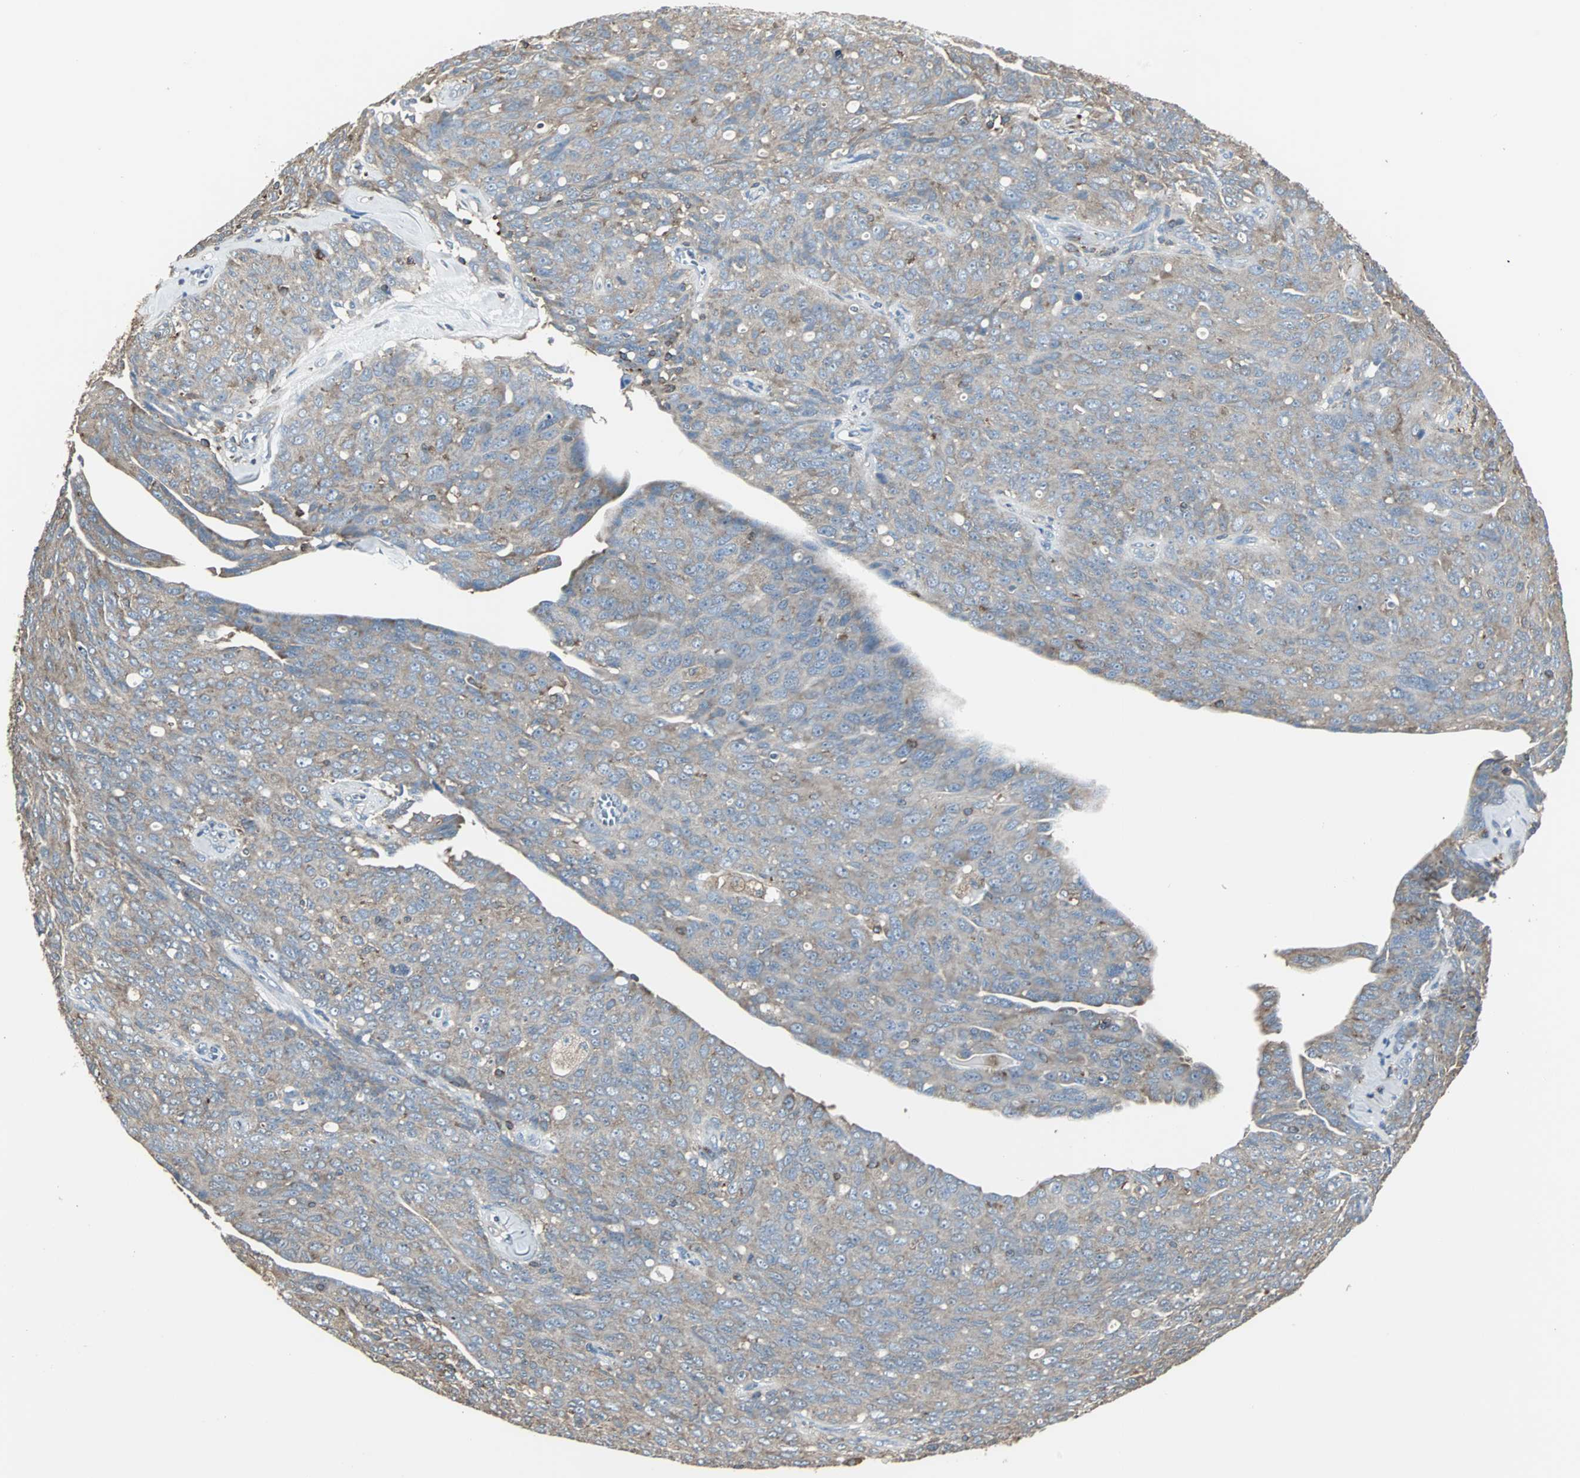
{"staining": {"intensity": "moderate", "quantity": ">75%", "location": "cytoplasmic/membranous"}, "tissue": "ovarian cancer", "cell_type": "Tumor cells", "image_type": "cancer", "snomed": [{"axis": "morphology", "description": "Carcinoma, endometroid"}, {"axis": "topography", "description": "Ovary"}], "caption": "Ovarian cancer stained for a protein reveals moderate cytoplasmic/membranous positivity in tumor cells.", "gene": "LRRFIP1", "patient": {"sex": "female", "age": 60}}